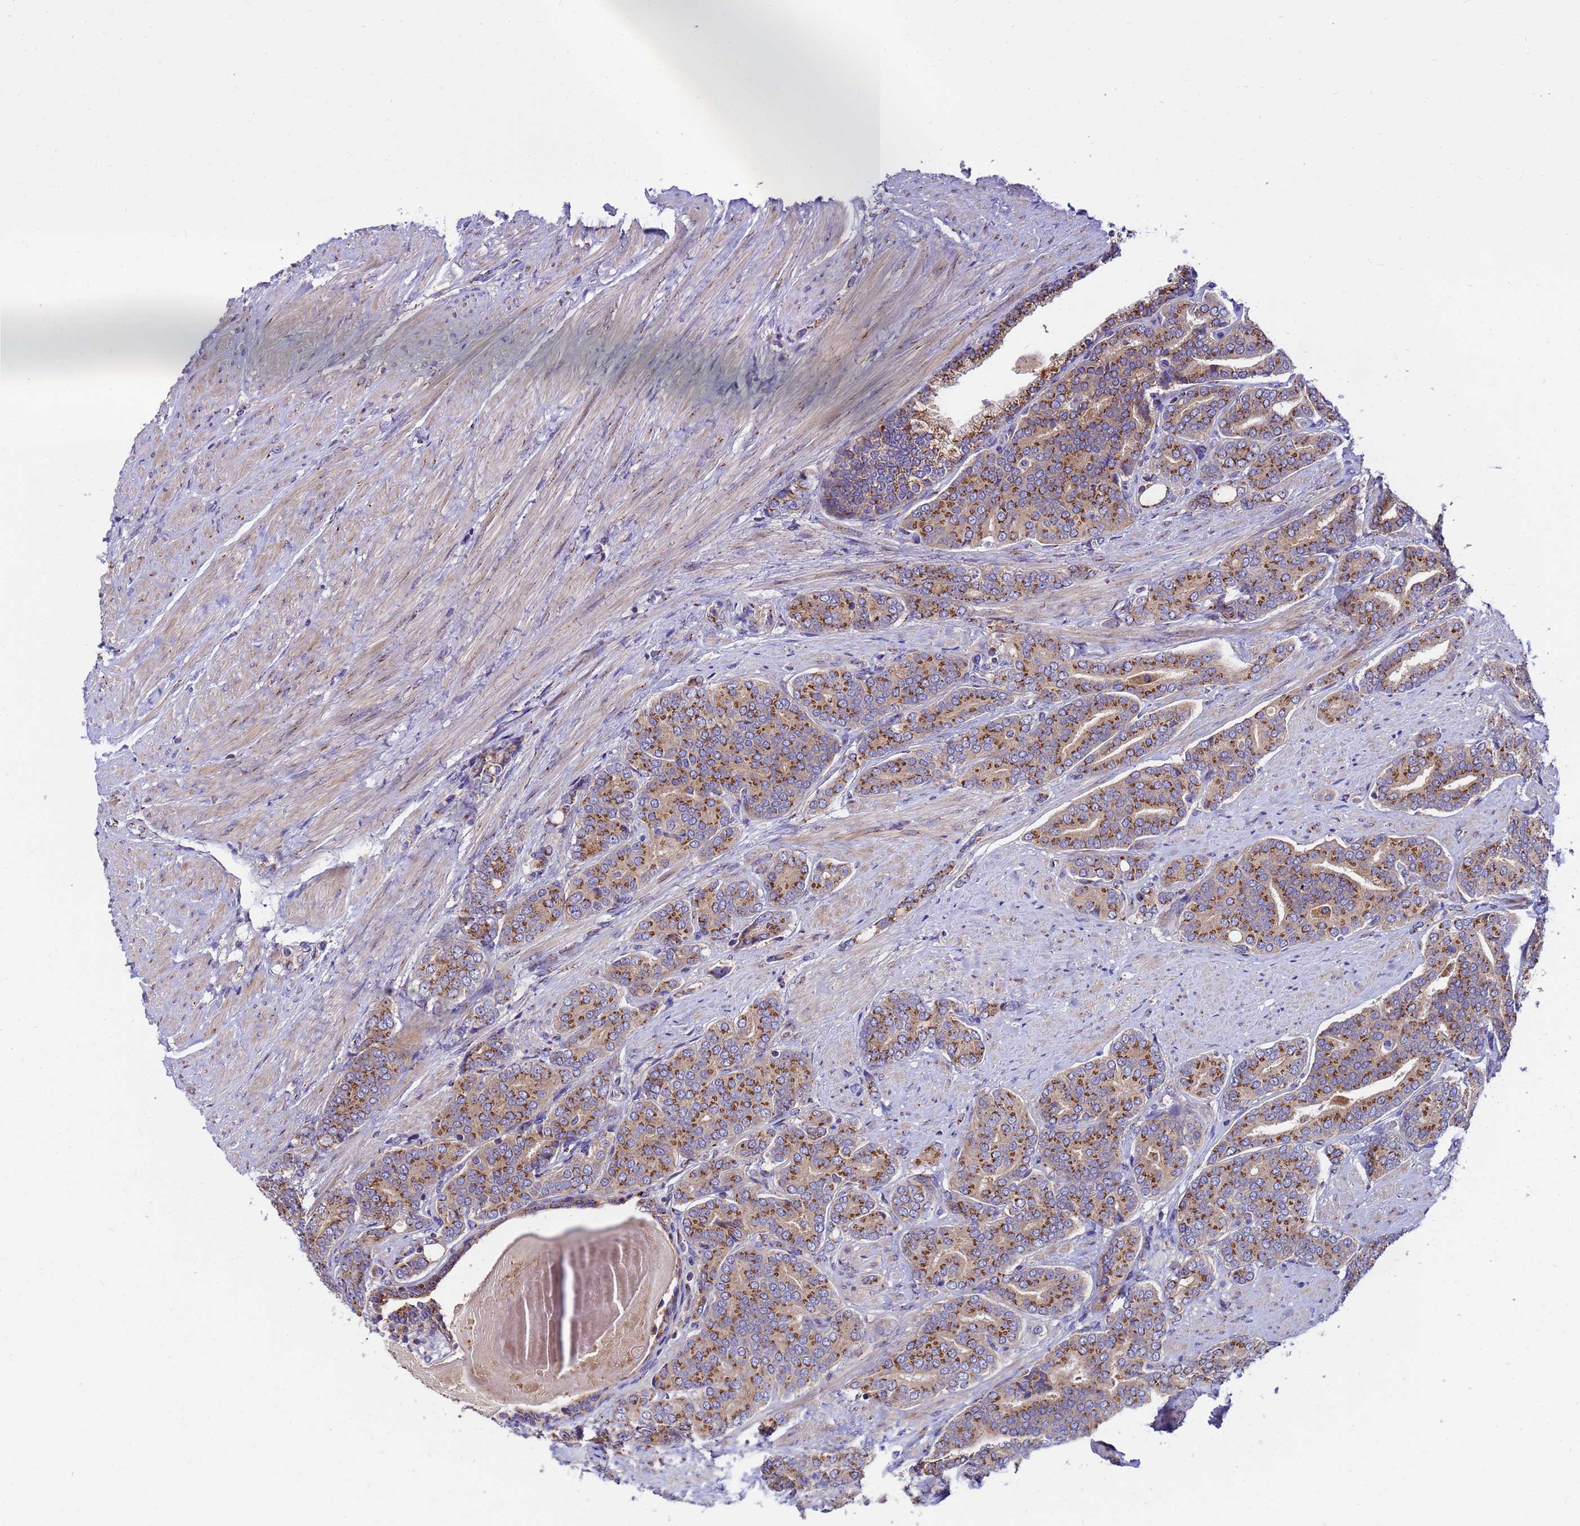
{"staining": {"intensity": "strong", "quantity": ">75%", "location": "cytoplasmic/membranous"}, "tissue": "prostate cancer", "cell_type": "Tumor cells", "image_type": "cancer", "snomed": [{"axis": "morphology", "description": "Adenocarcinoma, High grade"}, {"axis": "topography", "description": "Prostate"}], "caption": "Immunohistochemical staining of prostate adenocarcinoma (high-grade) shows high levels of strong cytoplasmic/membranous protein positivity in about >75% of tumor cells.", "gene": "HPS3", "patient": {"sex": "male", "age": 67}}